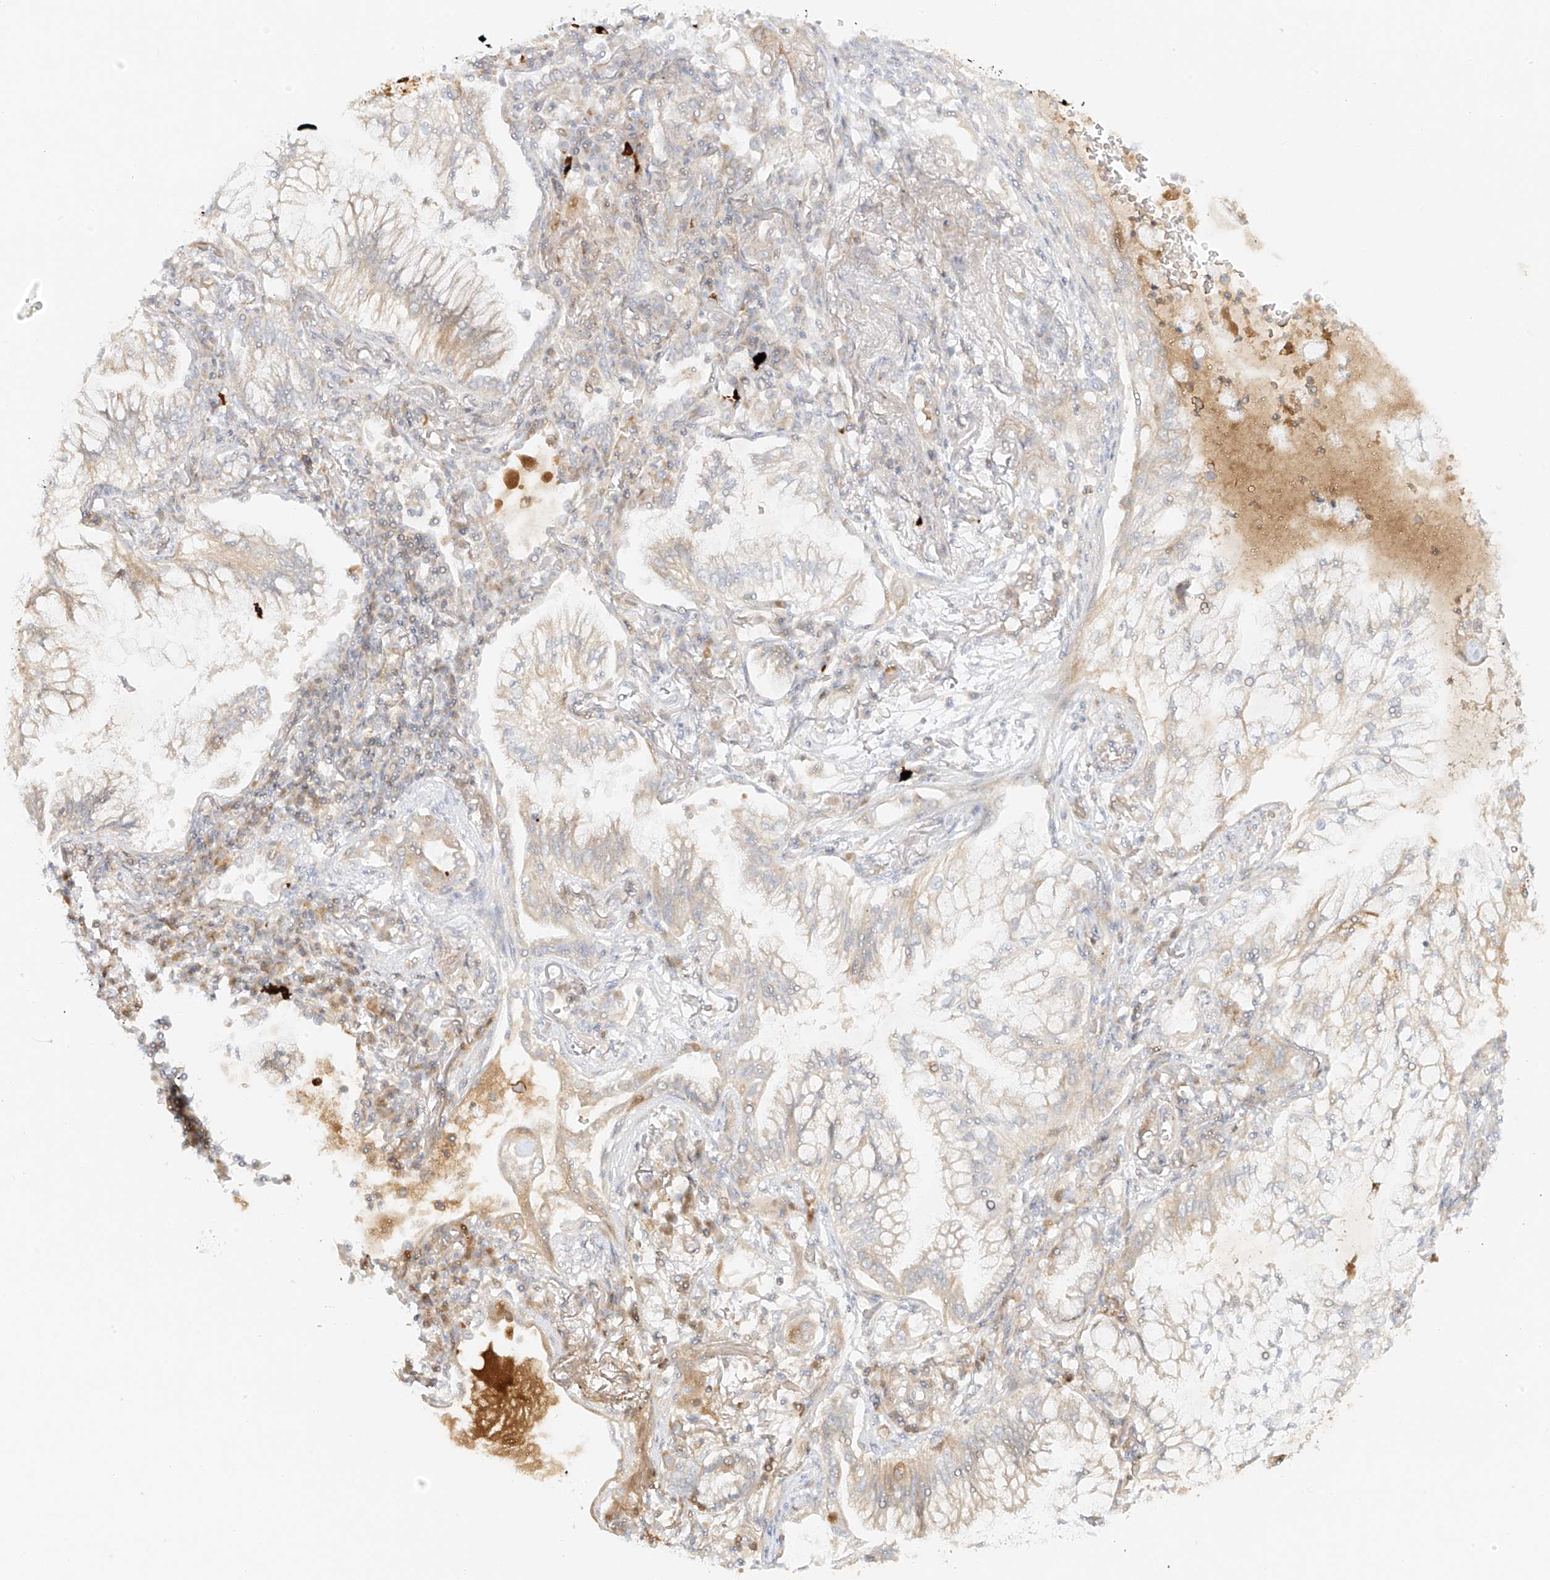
{"staining": {"intensity": "weak", "quantity": "25%-75%", "location": "cytoplasmic/membranous"}, "tissue": "lung cancer", "cell_type": "Tumor cells", "image_type": "cancer", "snomed": [{"axis": "morphology", "description": "Adenocarcinoma, NOS"}, {"axis": "topography", "description": "Lung"}], "caption": "Brown immunohistochemical staining in human adenocarcinoma (lung) displays weak cytoplasmic/membranous positivity in approximately 25%-75% of tumor cells.", "gene": "MIPEP", "patient": {"sex": "female", "age": 70}}